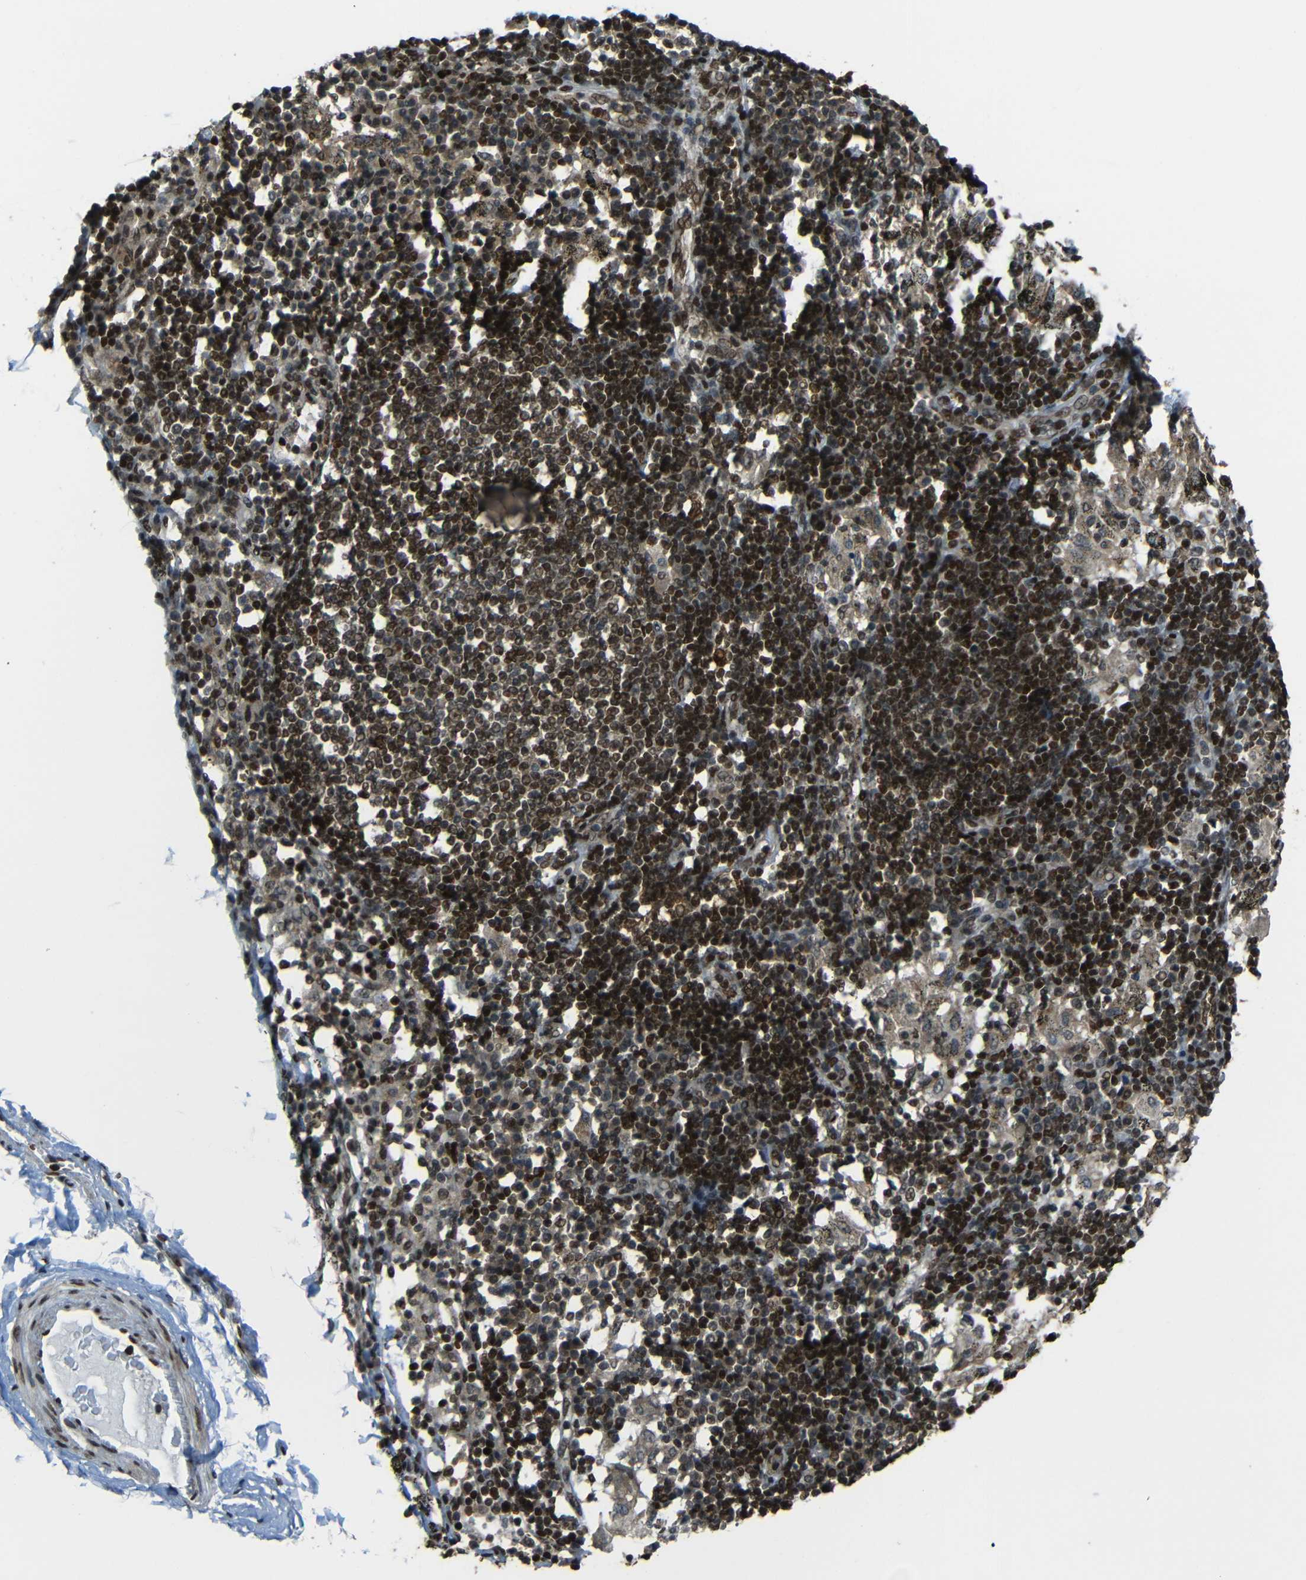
{"staining": {"intensity": "moderate", "quantity": "25%-75%", "location": "cytoplasmic/membranous,nuclear"}, "tissue": "adipose tissue", "cell_type": "Adipocytes", "image_type": "normal", "snomed": [{"axis": "morphology", "description": "Normal tissue, NOS"}, {"axis": "topography", "description": "Cartilage tissue"}, {"axis": "topography", "description": "Bronchus"}], "caption": "A brown stain shows moderate cytoplasmic/membranous,nuclear expression of a protein in adipocytes of unremarkable adipose tissue. (brown staining indicates protein expression, while blue staining denotes nuclei).", "gene": "PSIP1", "patient": {"sex": "female", "age": 73}}